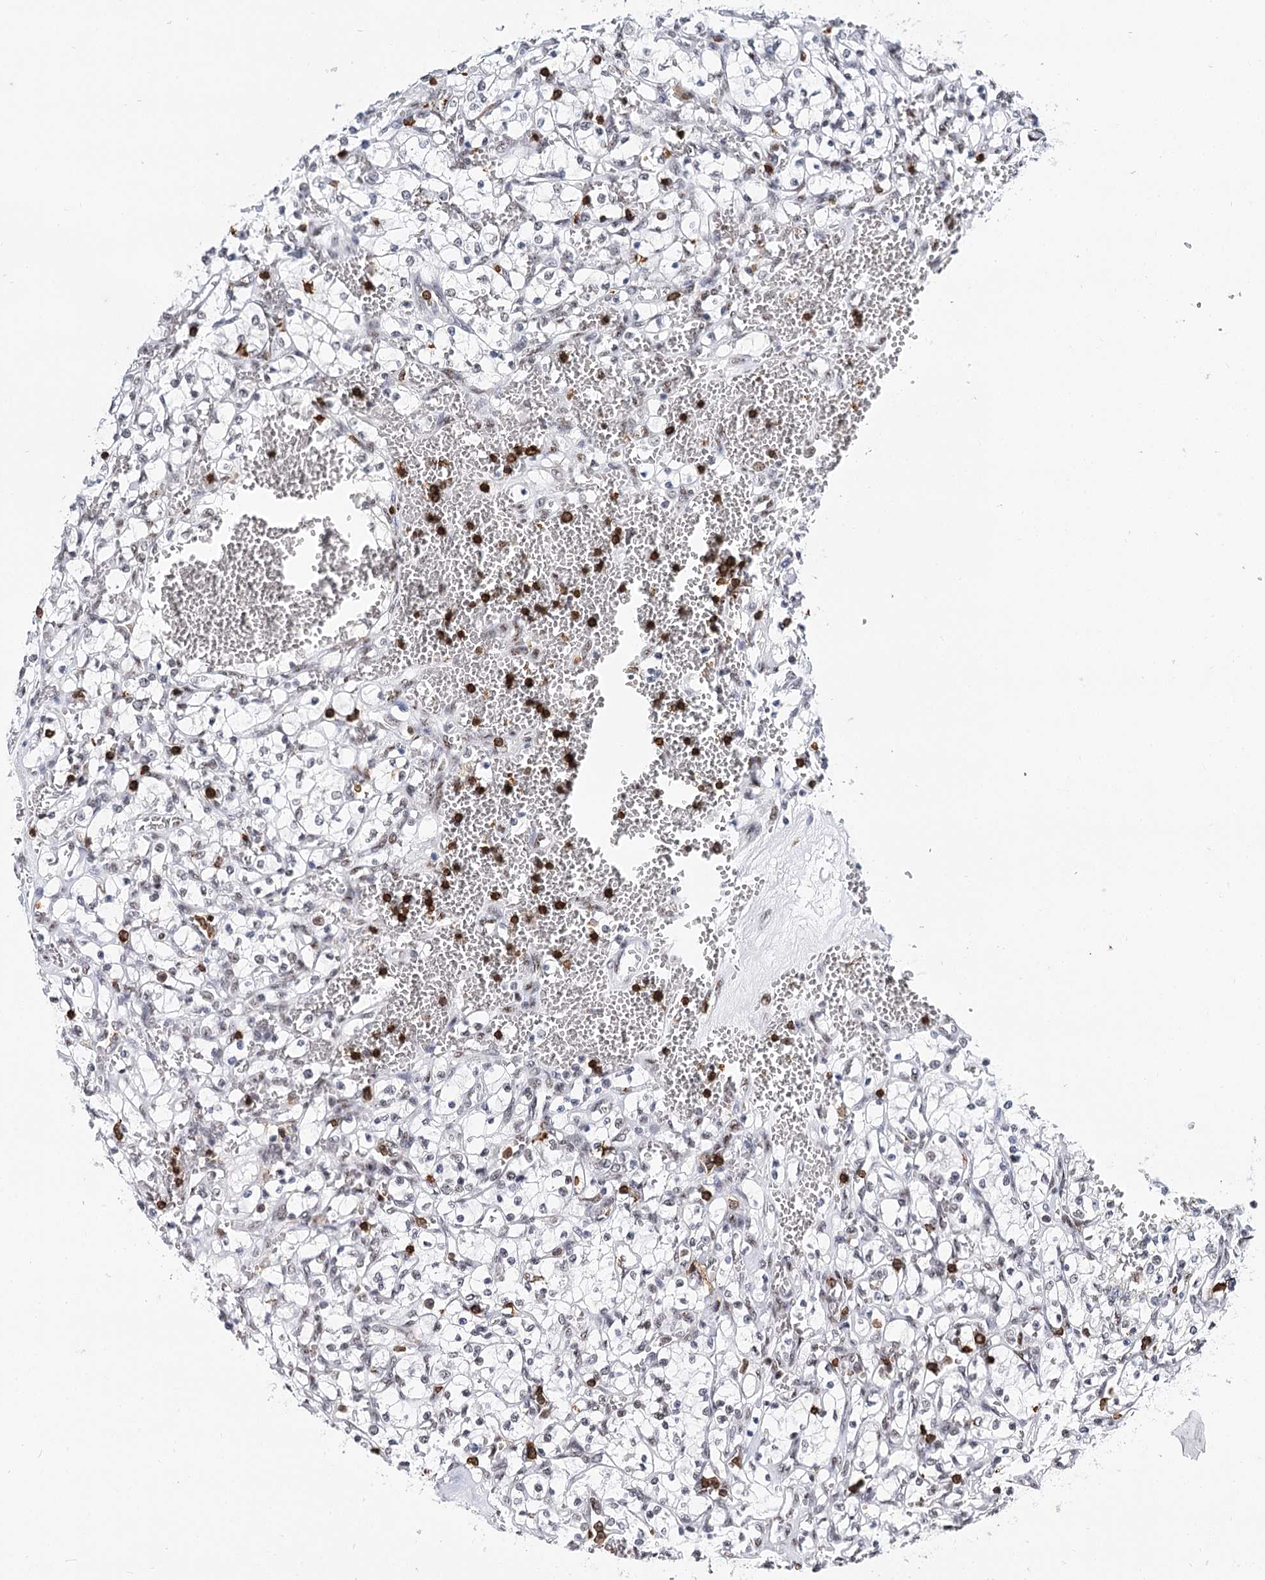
{"staining": {"intensity": "negative", "quantity": "none", "location": "none"}, "tissue": "renal cancer", "cell_type": "Tumor cells", "image_type": "cancer", "snomed": [{"axis": "morphology", "description": "Adenocarcinoma, NOS"}, {"axis": "topography", "description": "Kidney"}], "caption": "IHC micrograph of neoplastic tissue: renal cancer stained with DAB reveals no significant protein expression in tumor cells. Brightfield microscopy of IHC stained with DAB (3,3'-diaminobenzidine) (brown) and hematoxylin (blue), captured at high magnification.", "gene": "BARD1", "patient": {"sex": "female", "age": 69}}